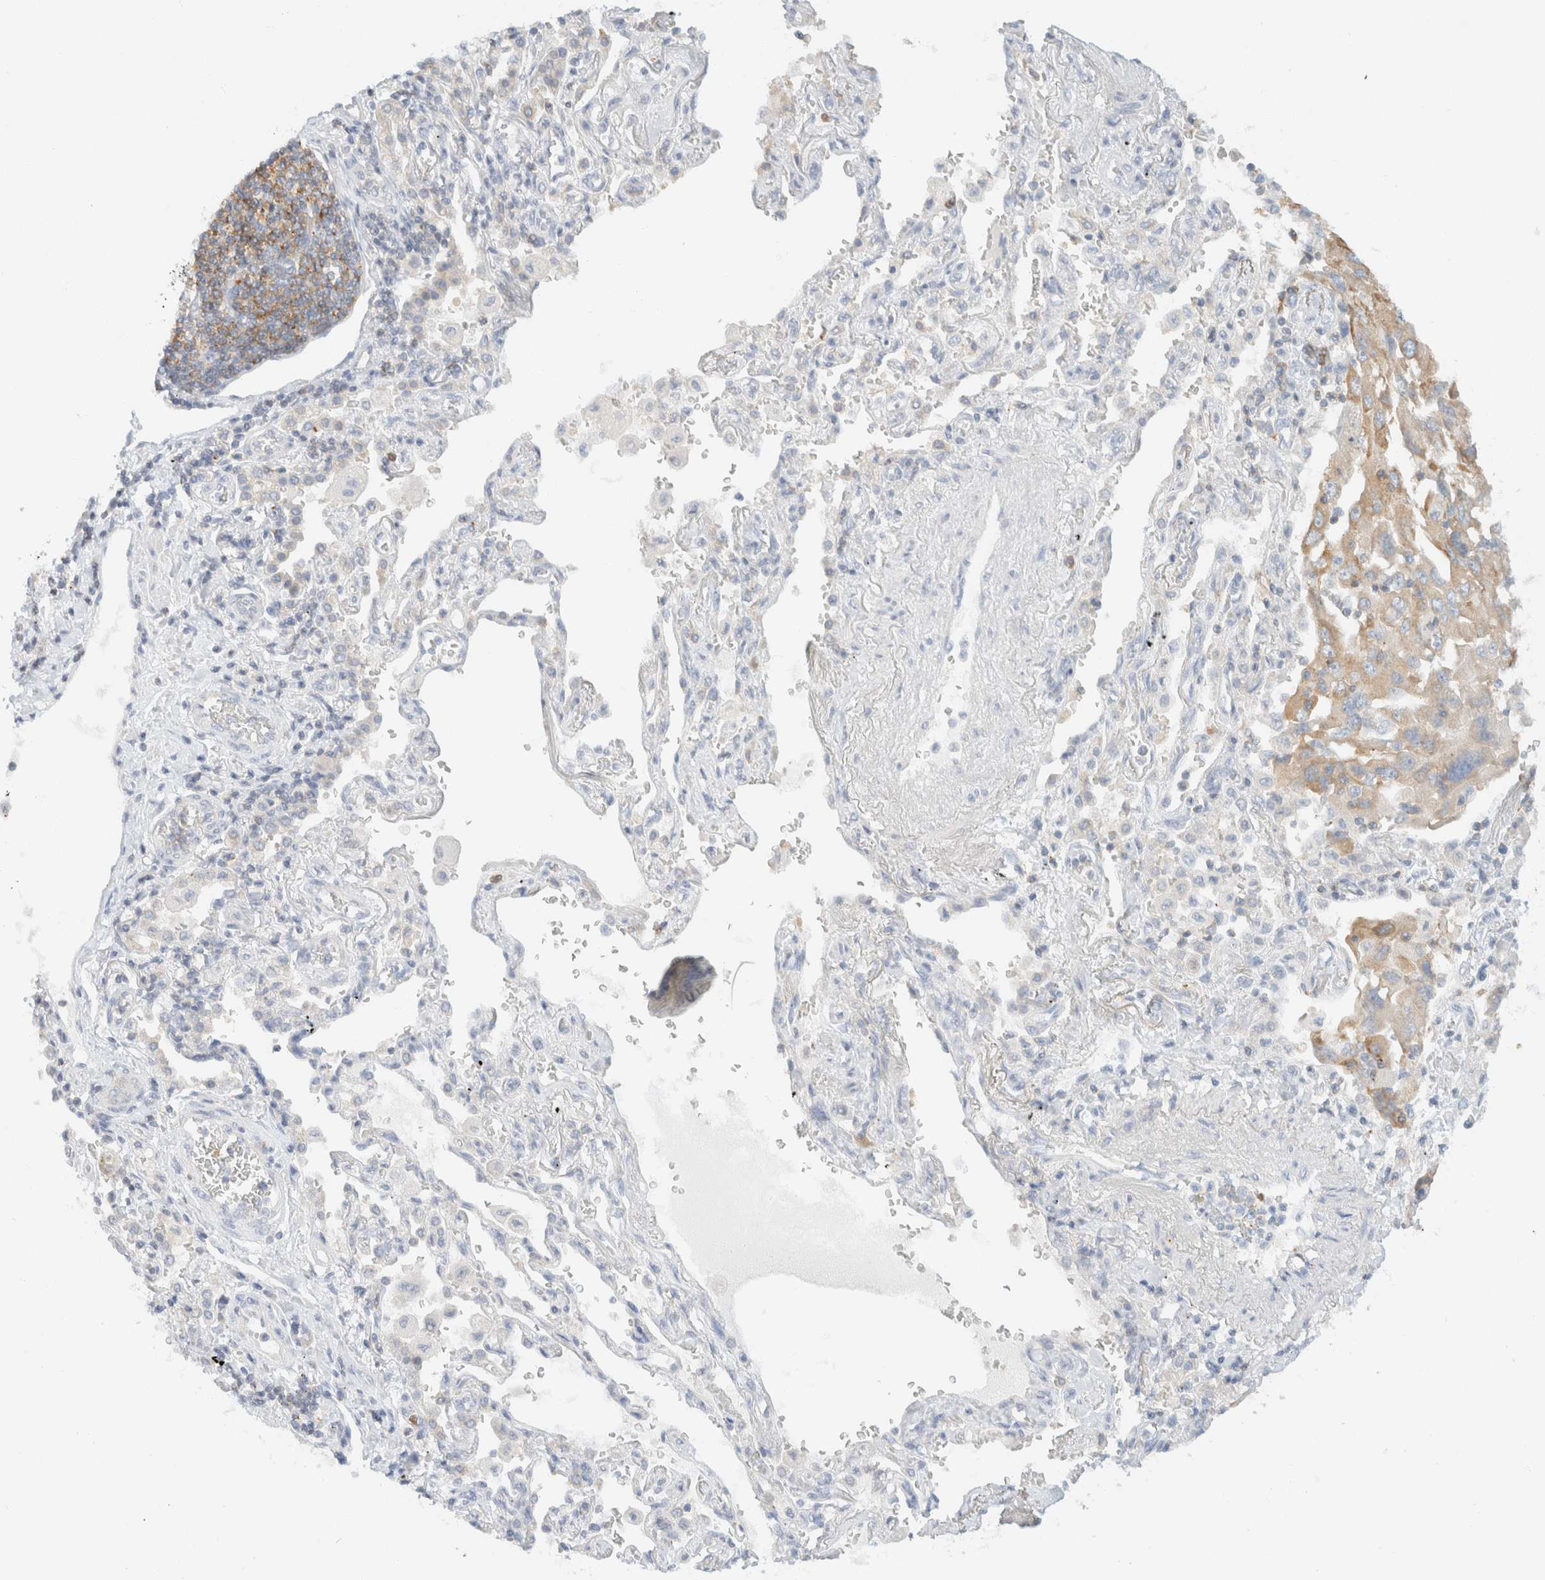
{"staining": {"intensity": "weak", "quantity": ">75%", "location": "cytoplasmic/membranous"}, "tissue": "lung cancer", "cell_type": "Tumor cells", "image_type": "cancer", "snomed": [{"axis": "morphology", "description": "Adenocarcinoma, NOS"}, {"axis": "topography", "description": "Lung"}], "caption": "IHC of human lung adenocarcinoma exhibits low levels of weak cytoplasmic/membranous expression in approximately >75% of tumor cells.", "gene": "SH3GLB2", "patient": {"sex": "female", "age": 65}}